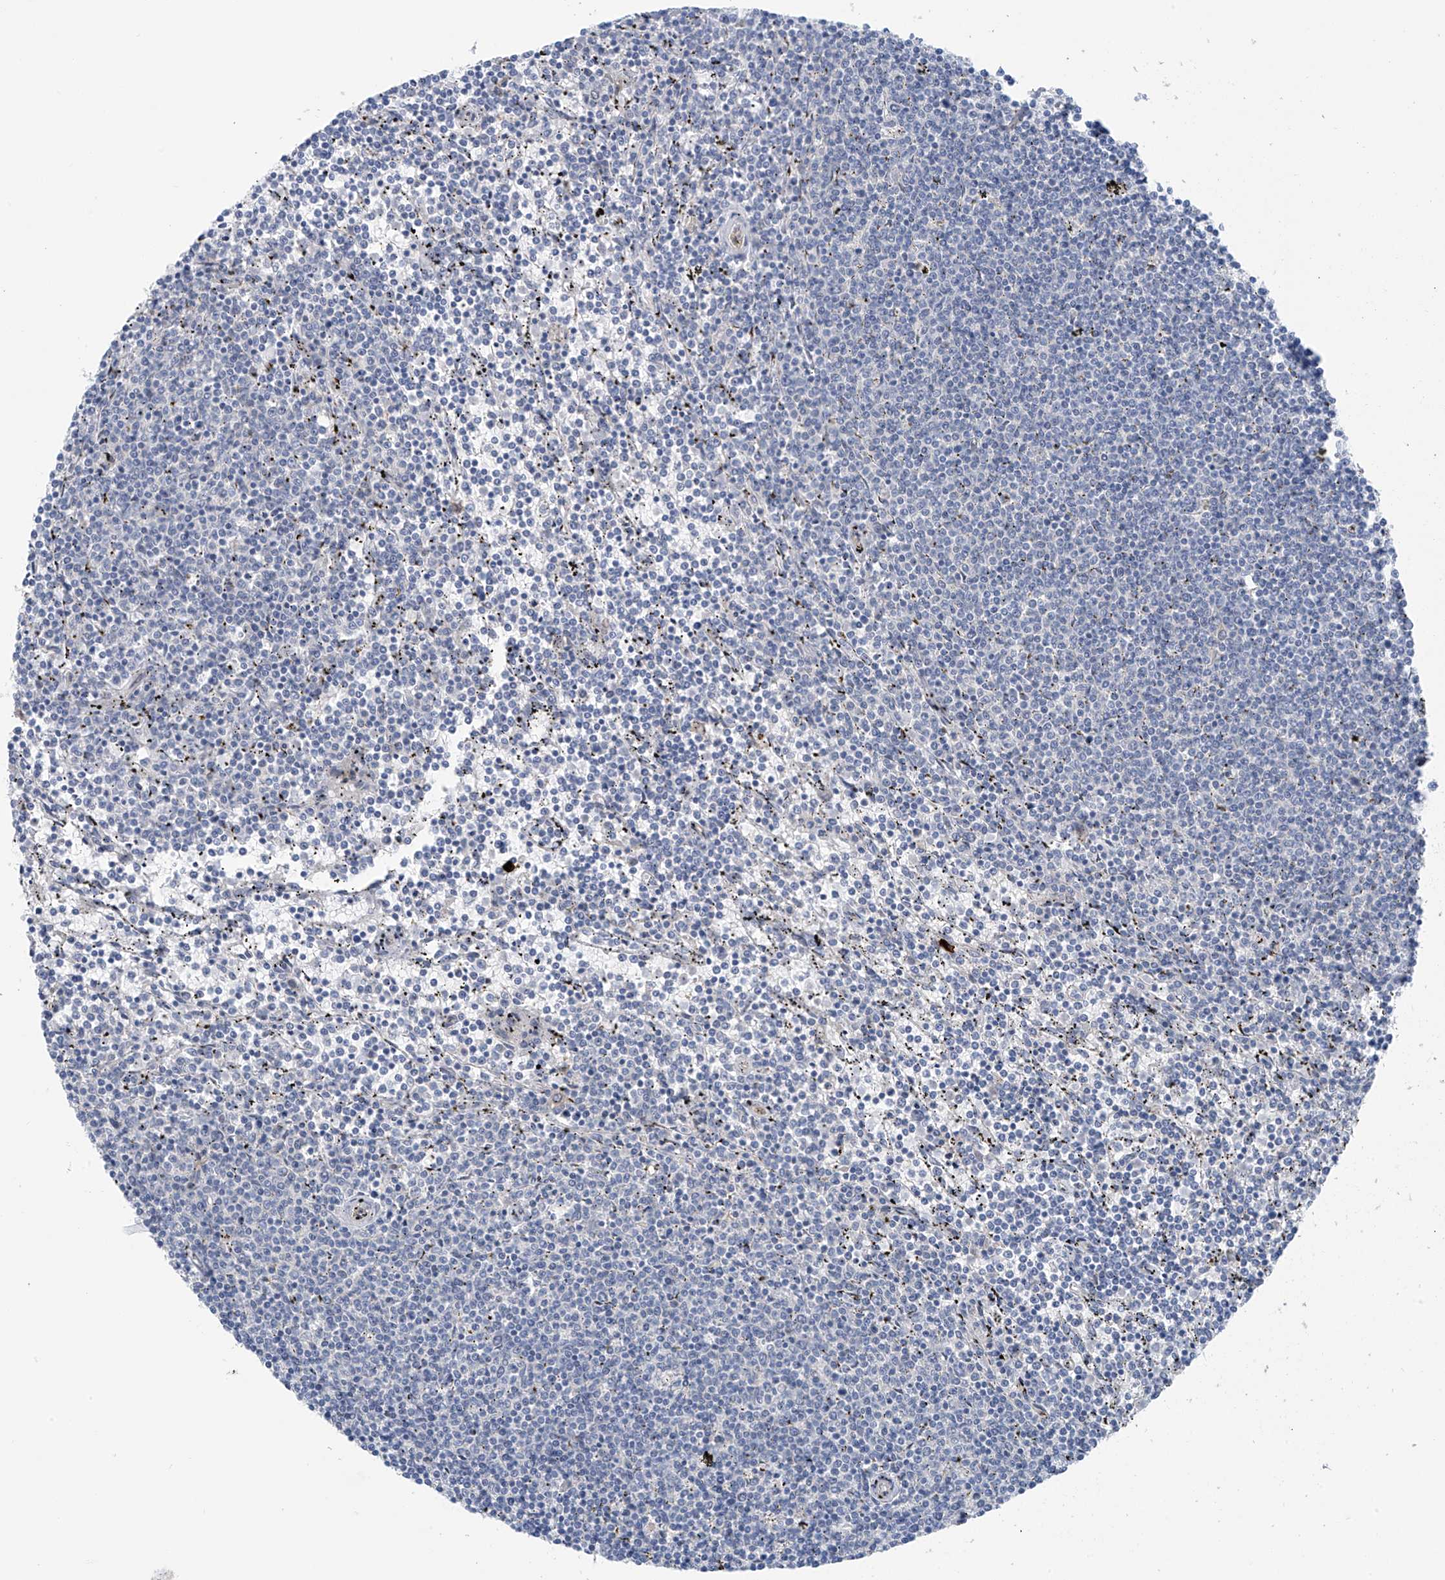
{"staining": {"intensity": "negative", "quantity": "none", "location": "none"}, "tissue": "lymphoma", "cell_type": "Tumor cells", "image_type": "cancer", "snomed": [{"axis": "morphology", "description": "Malignant lymphoma, non-Hodgkin's type, Low grade"}, {"axis": "topography", "description": "Spleen"}], "caption": "Immunohistochemistry (IHC) photomicrograph of malignant lymphoma, non-Hodgkin's type (low-grade) stained for a protein (brown), which displays no expression in tumor cells.", "gene": "ZNF793", "patient": {"sex": "female", "age": 50}}